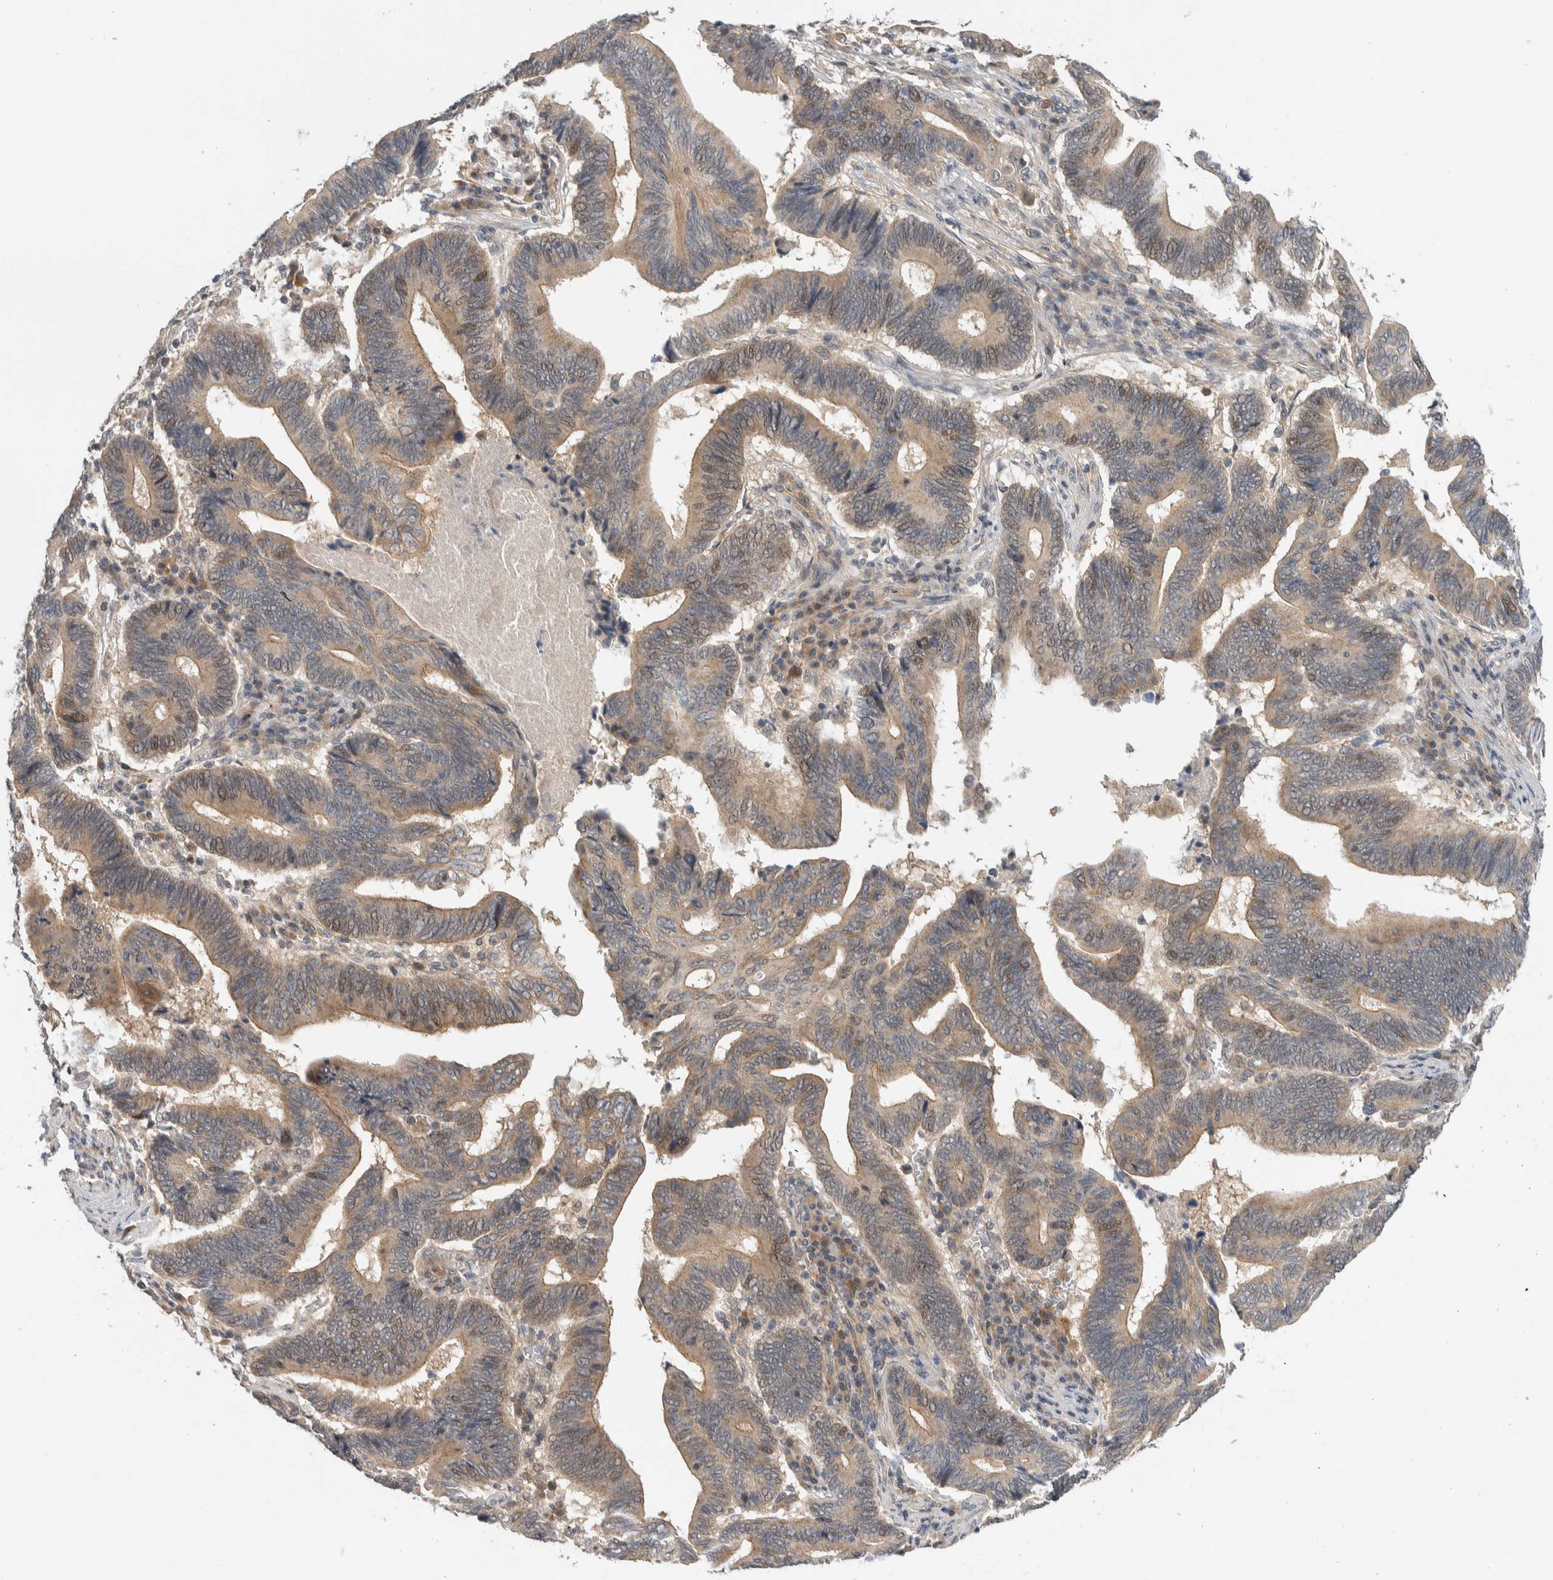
{"staining": {"intensity": "moderate", "quantity": ">75%", "location": "cytoplasmic/membranous"}, "tissue": "pancreatic cancer", "cell_type": "Tumor cells", "image_type": "cancer", "snomed": [{"axis": "morphology", "description": "Adenocarcinoma, NOS"}, {"axis": "topography", "description": "Pancreas"}], "caption": "Protein expression analysis of human pancreatic cancer reveals moderate cytoplasmic/membranous staining in approximately >75% of tumor cells. (DAB (3,3'-diaminobenzidine) = brown stain, brightfield microscopy at high magnification).", "gene": "MPRIP", "patient": {"sex": "female", "age": 70}}